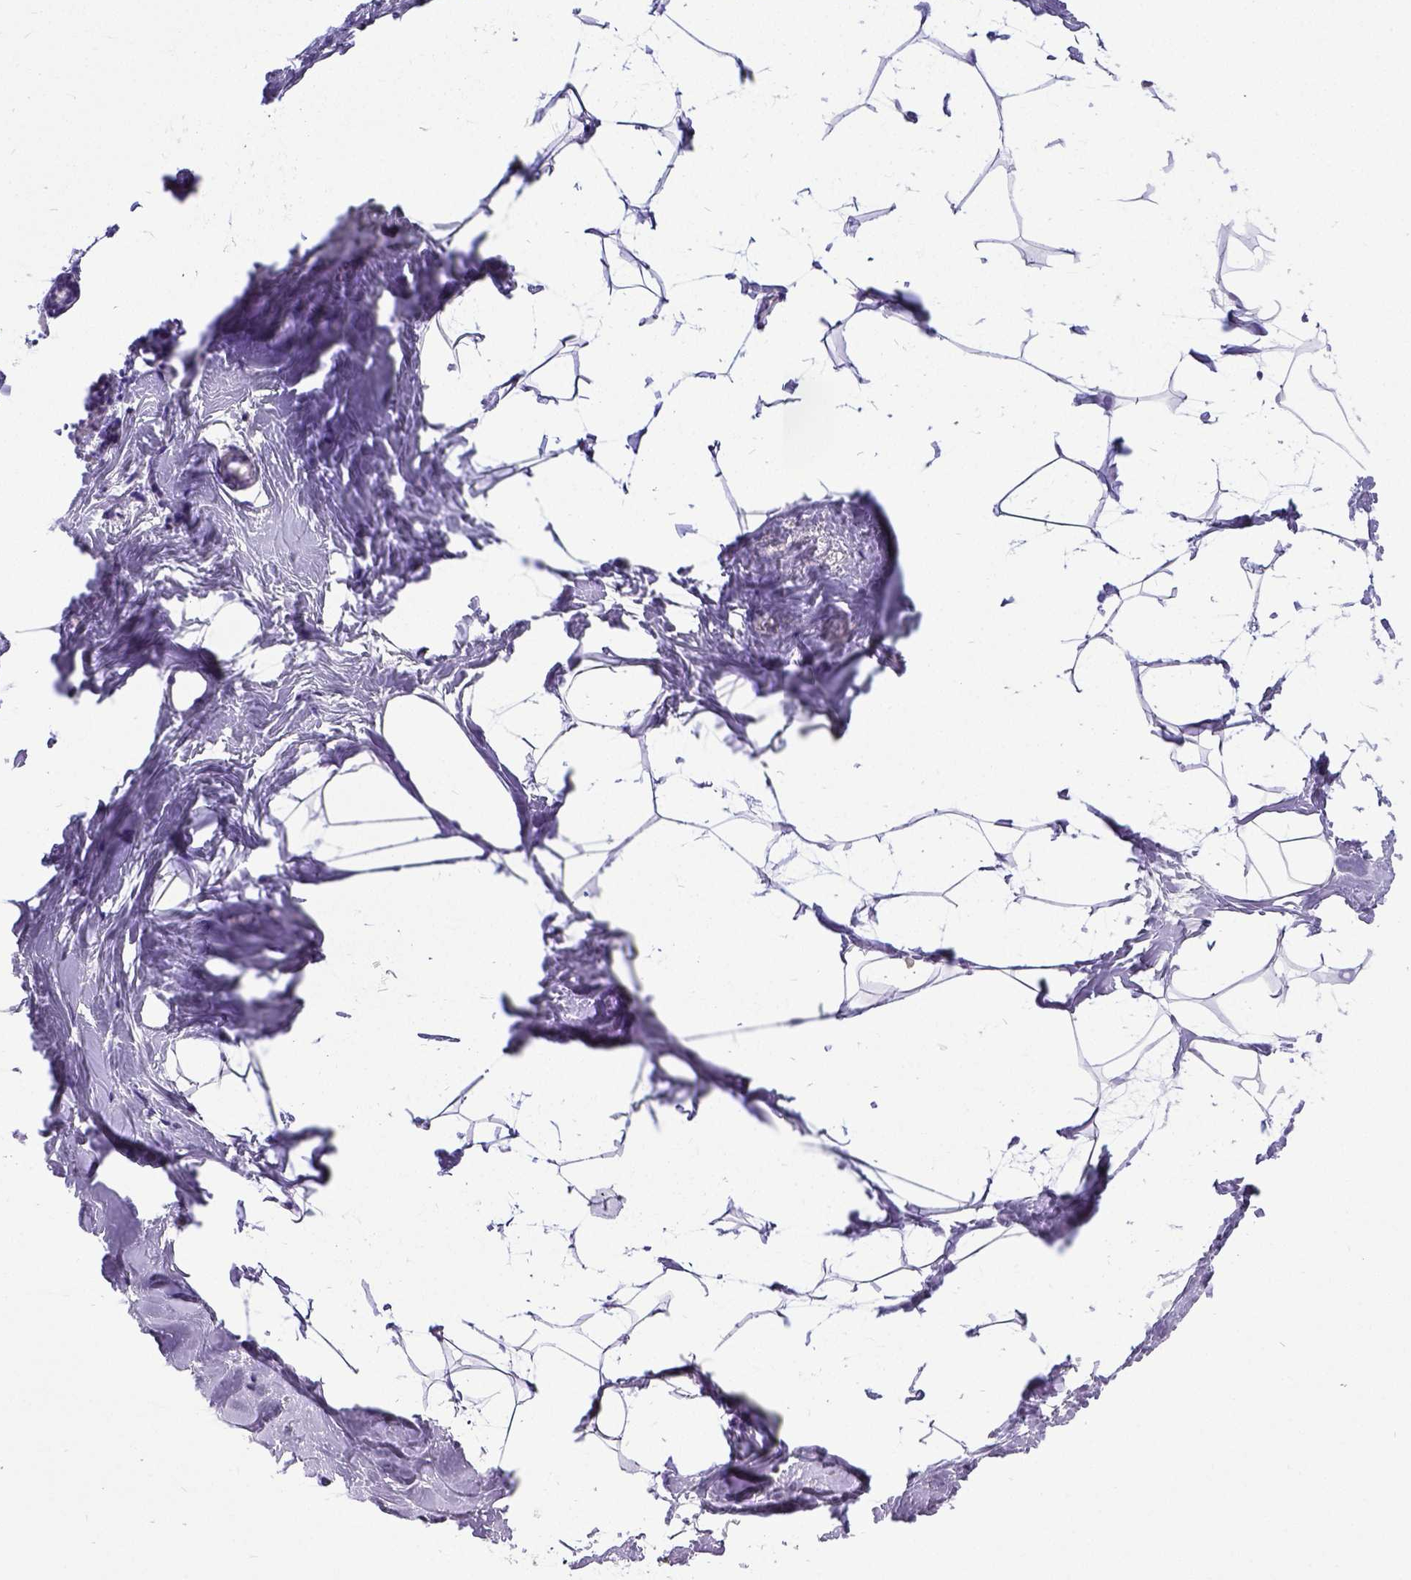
{"staining": {"intensity": "negative", "quantity": "none", "location": "none"}, "tissue": "breast", "cell_type": "Adipocytes", "image_type": "normal", "snomed": [{"axis": "morphology", "description": "Normal tissue, NOS"}, {"axis": "topography", "description": "Breast"}], "caption": "The histopathology image exhibits no significant staining in adipocytes of breast. (DAB (3,3'-diaminobenzidine) immunohistochemistry with hematoxylin counter stain).", "gene": "SATB2", "patient": {"sex": "female", "age": 32}}